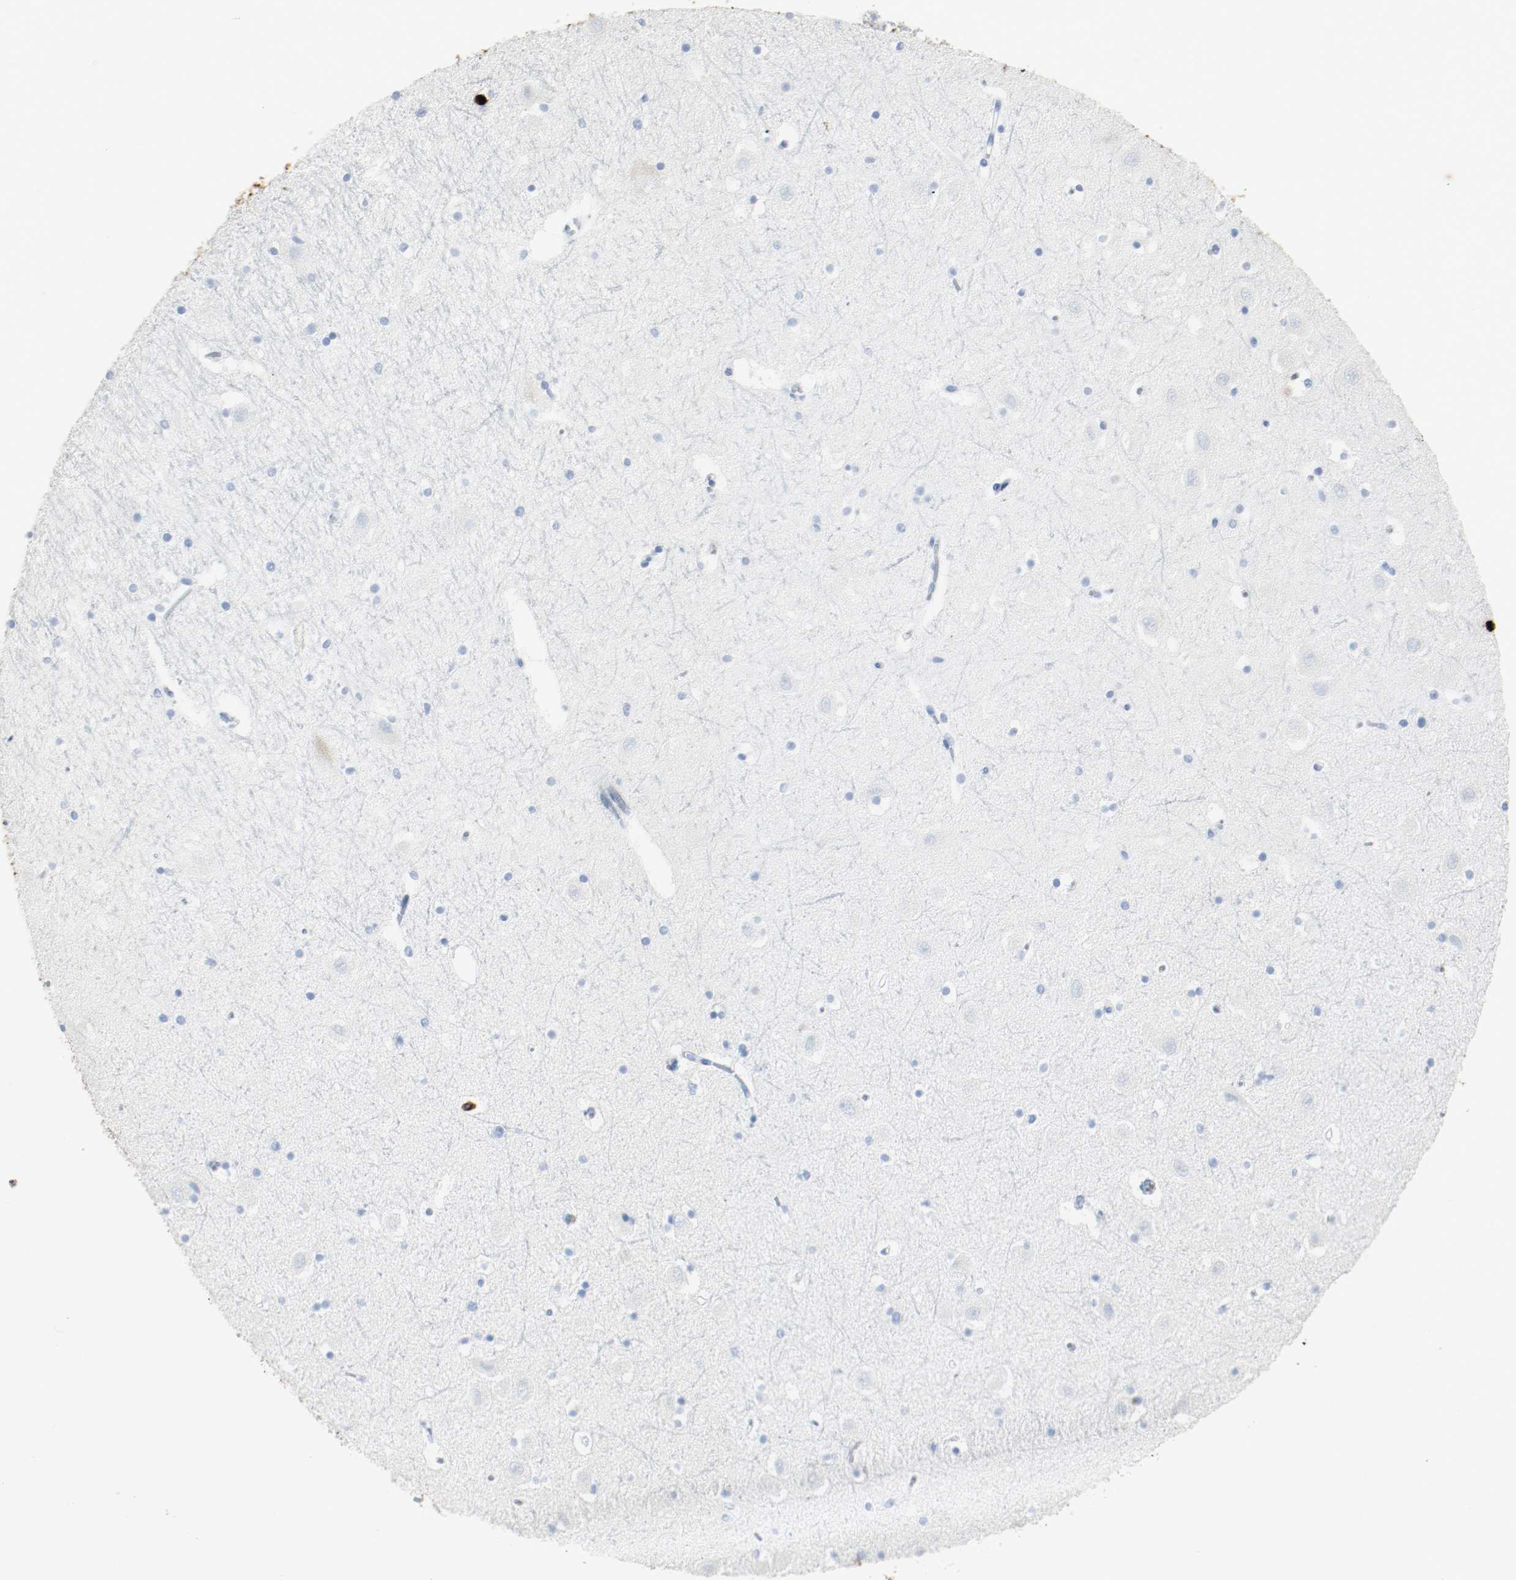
{"staining": {"intensity": "negative", "quantity": "none", "location": "none"}, "tissue": "hippocampus", "cell_type": "Glial cells", "image_type": "normal", "snomed": [{"axis": "morphology", "description": "Normal tissue, NOS"}, {"axis": "topography", "description": "Hippocampus"}], "caption": "Immunohistochemical staining of normal human hippocampus demonstrates no significant expression in glial cells.", "gene": "S100A9", "patient": {"sex": "male", "age": 45}}